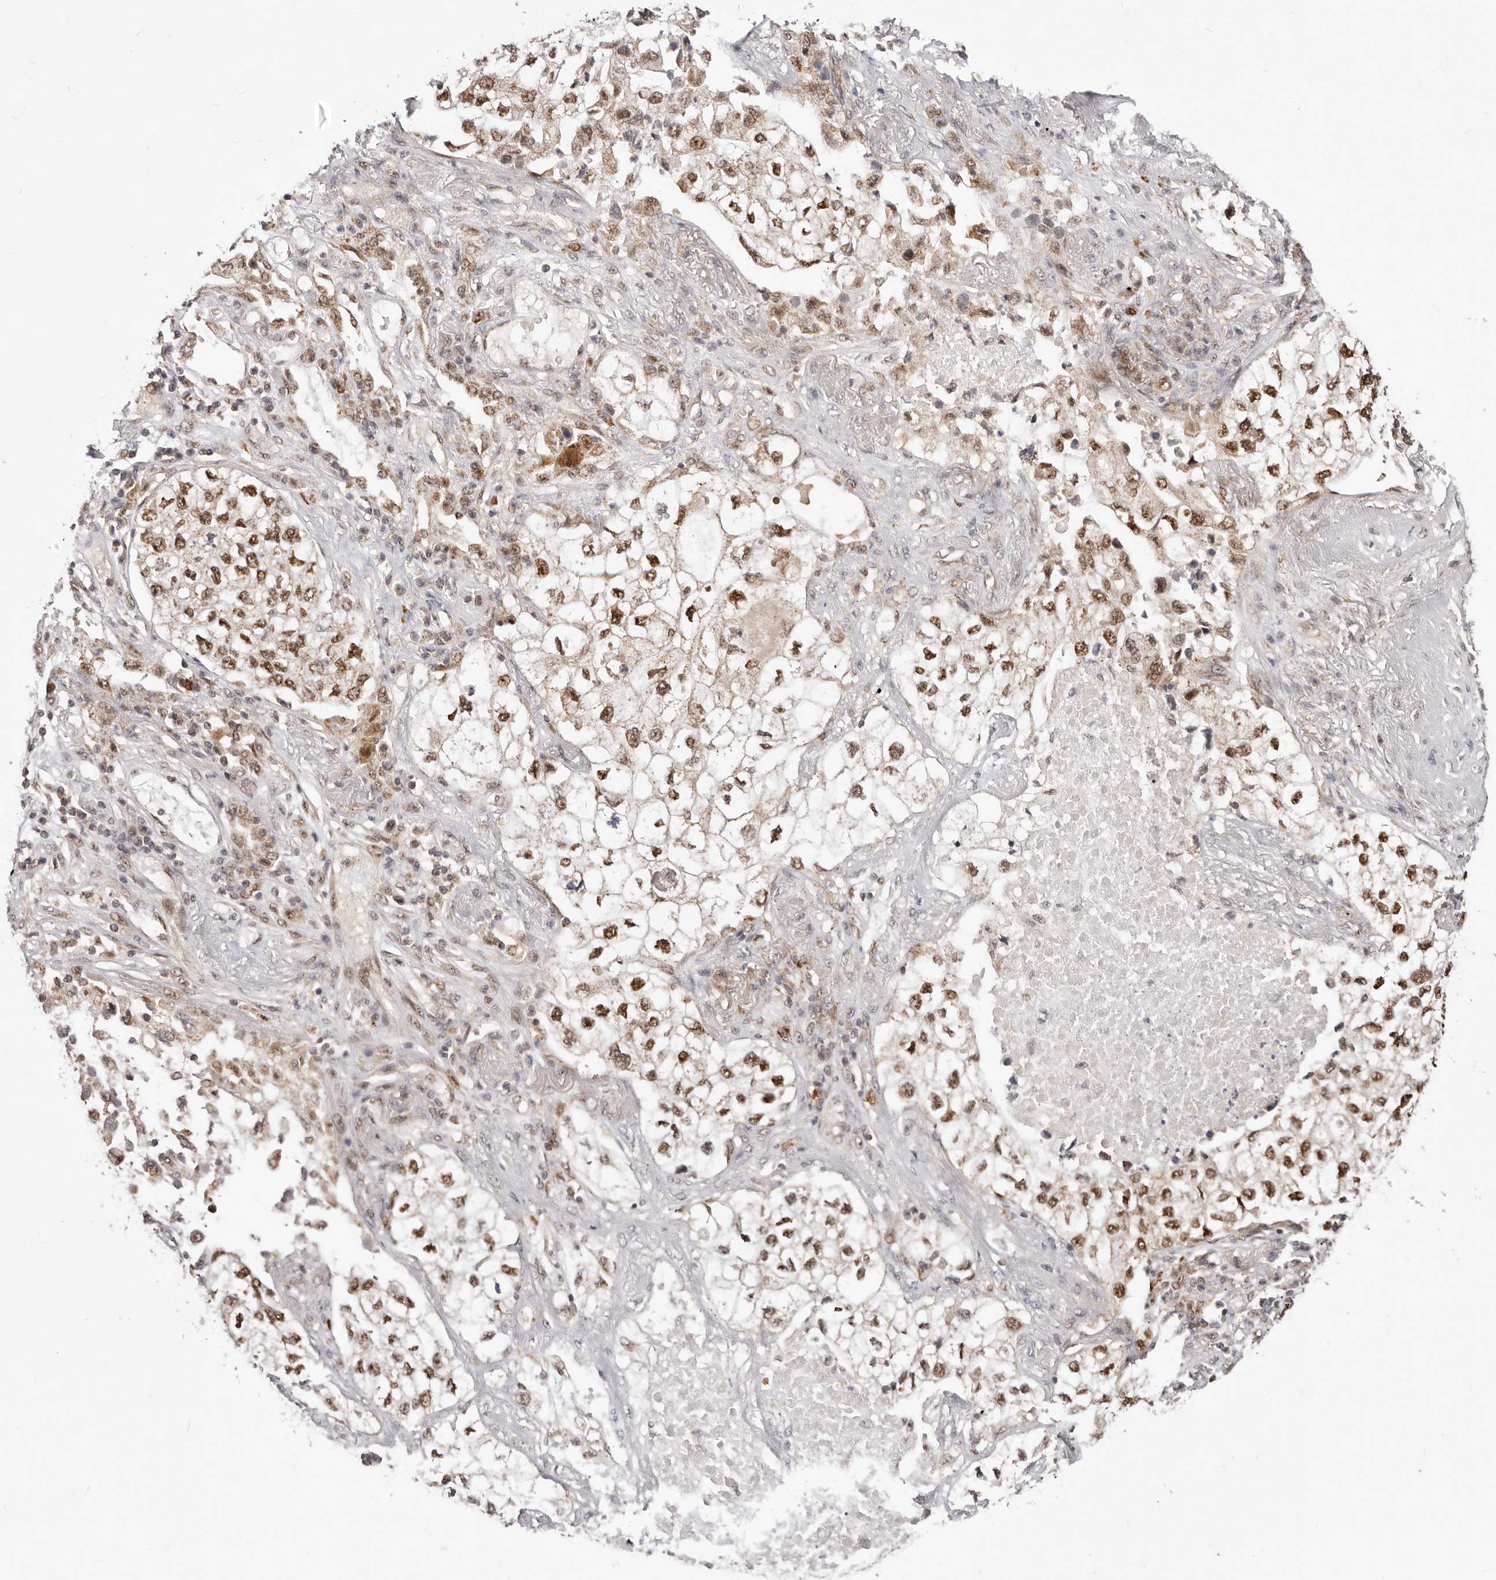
{"staining": {"intensity": "strong", "quantity": ">75%", "location": "nuclear"}, "tissue": "lung cancer", "cell_type": "Tumor cells", "image_type": "cancer", "snomed": [{"axis": "morphology", "description": "Adenocarcinoma, NOS"}, {"axis": "topography", "description": "Lung"}], "caption": "DAB (3,3'-diaminobenzidine) immunohistochemical staining of human lung cancer demonstrates strong nuclear protein positivity in about >75% of tumor cells.", "gene": "SEC14L1", "patient": {"sex": "male", "age": 63}}